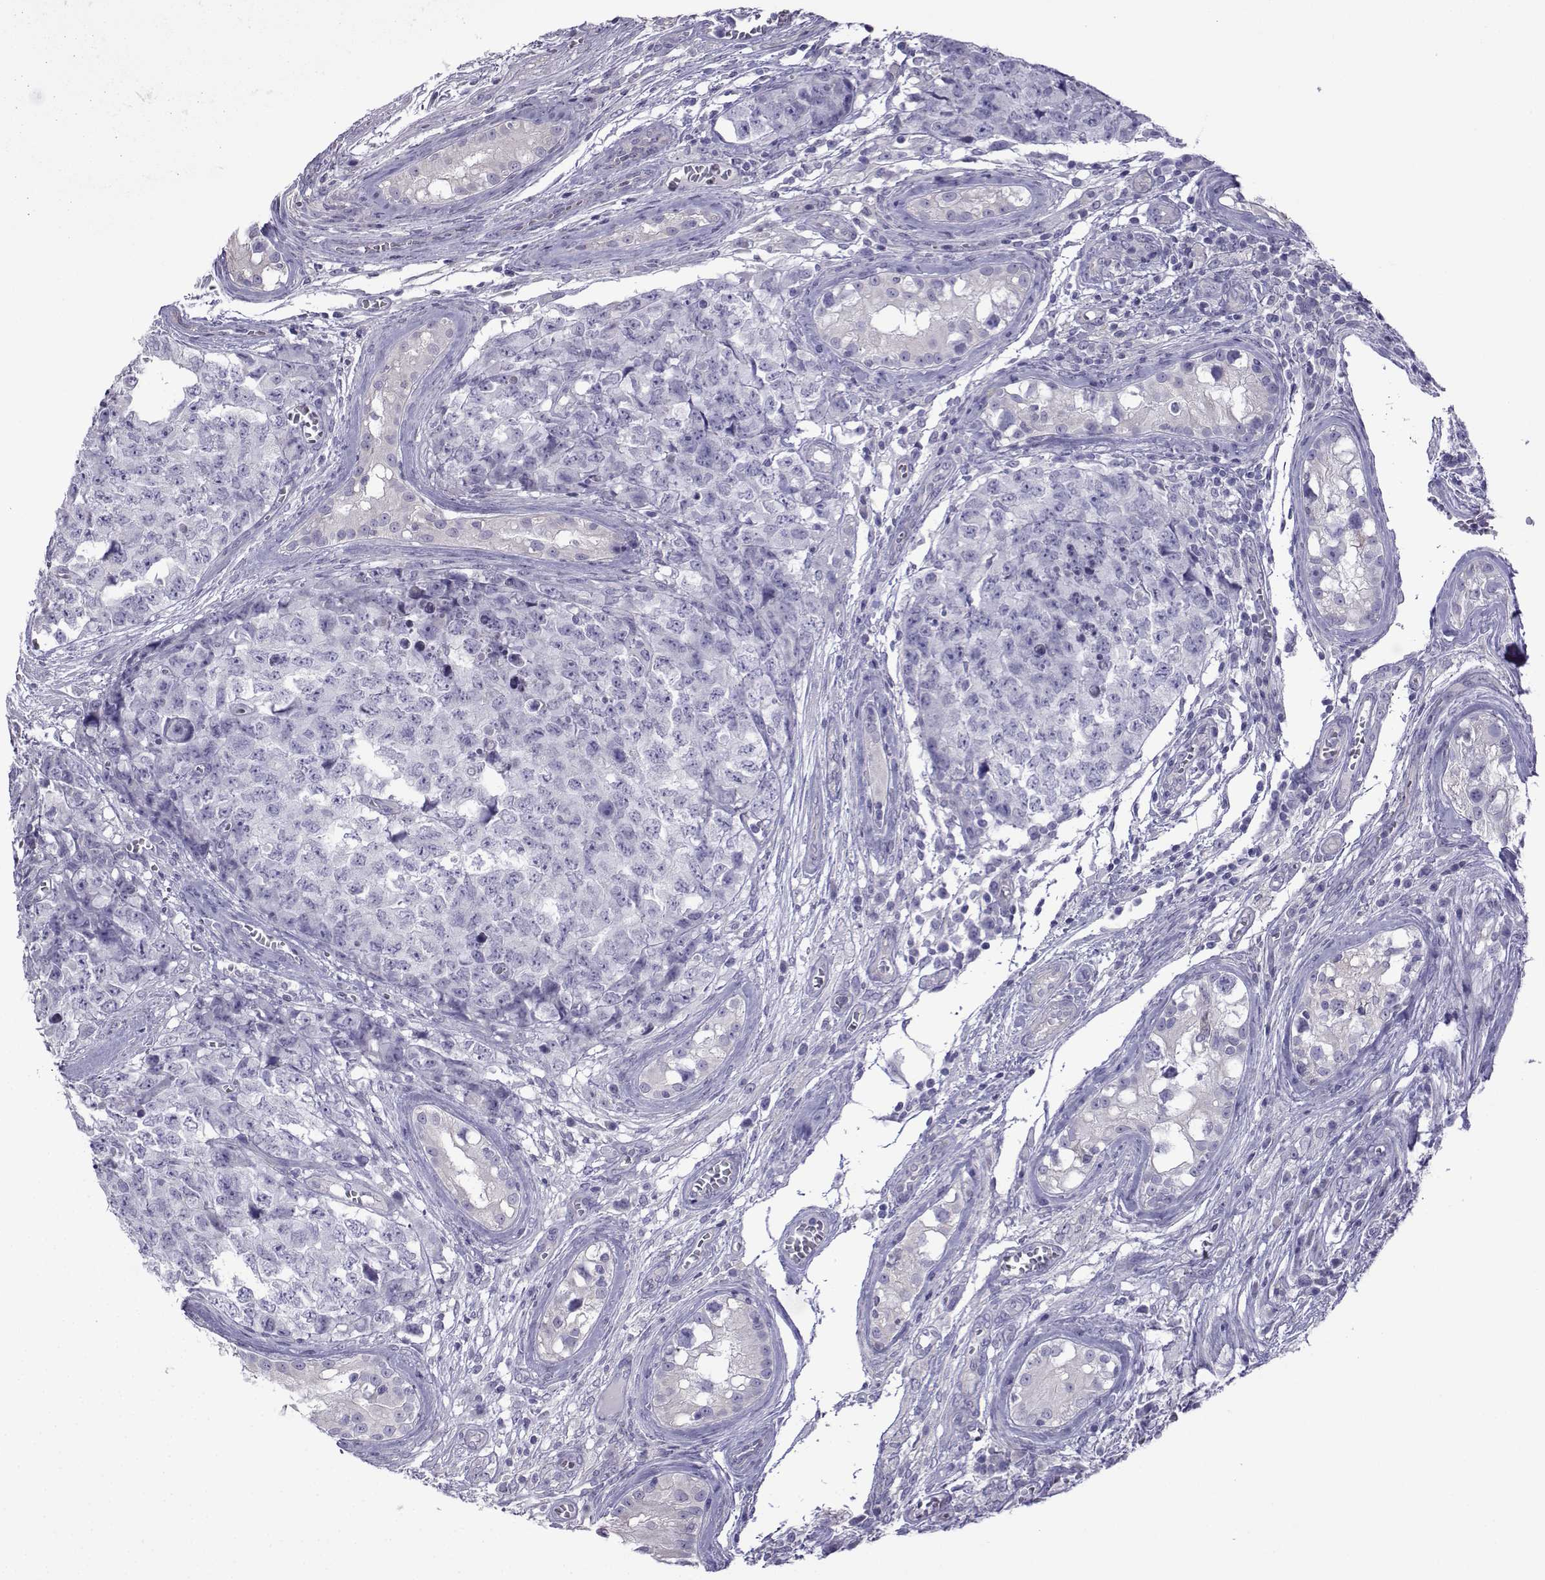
{"staining": {"intensity": "negative", "quantity": "none", "location": "none"}, "tissue": "testis cancer", "cell_type": "Tumor cells", "image_type": "cancer", "snomed": [{"axis": "morphology", "description": "Carcinoma, Embryonal, NOS"}, {"axis": "topography", "description": "Testis"}], "caption": "Protein analysis of testis cancer (embryonal carcinoma) shows no significant positivity in tumor cells.", "gene": "CFAP70", "patient": {"sex": "male", "age": 23}}